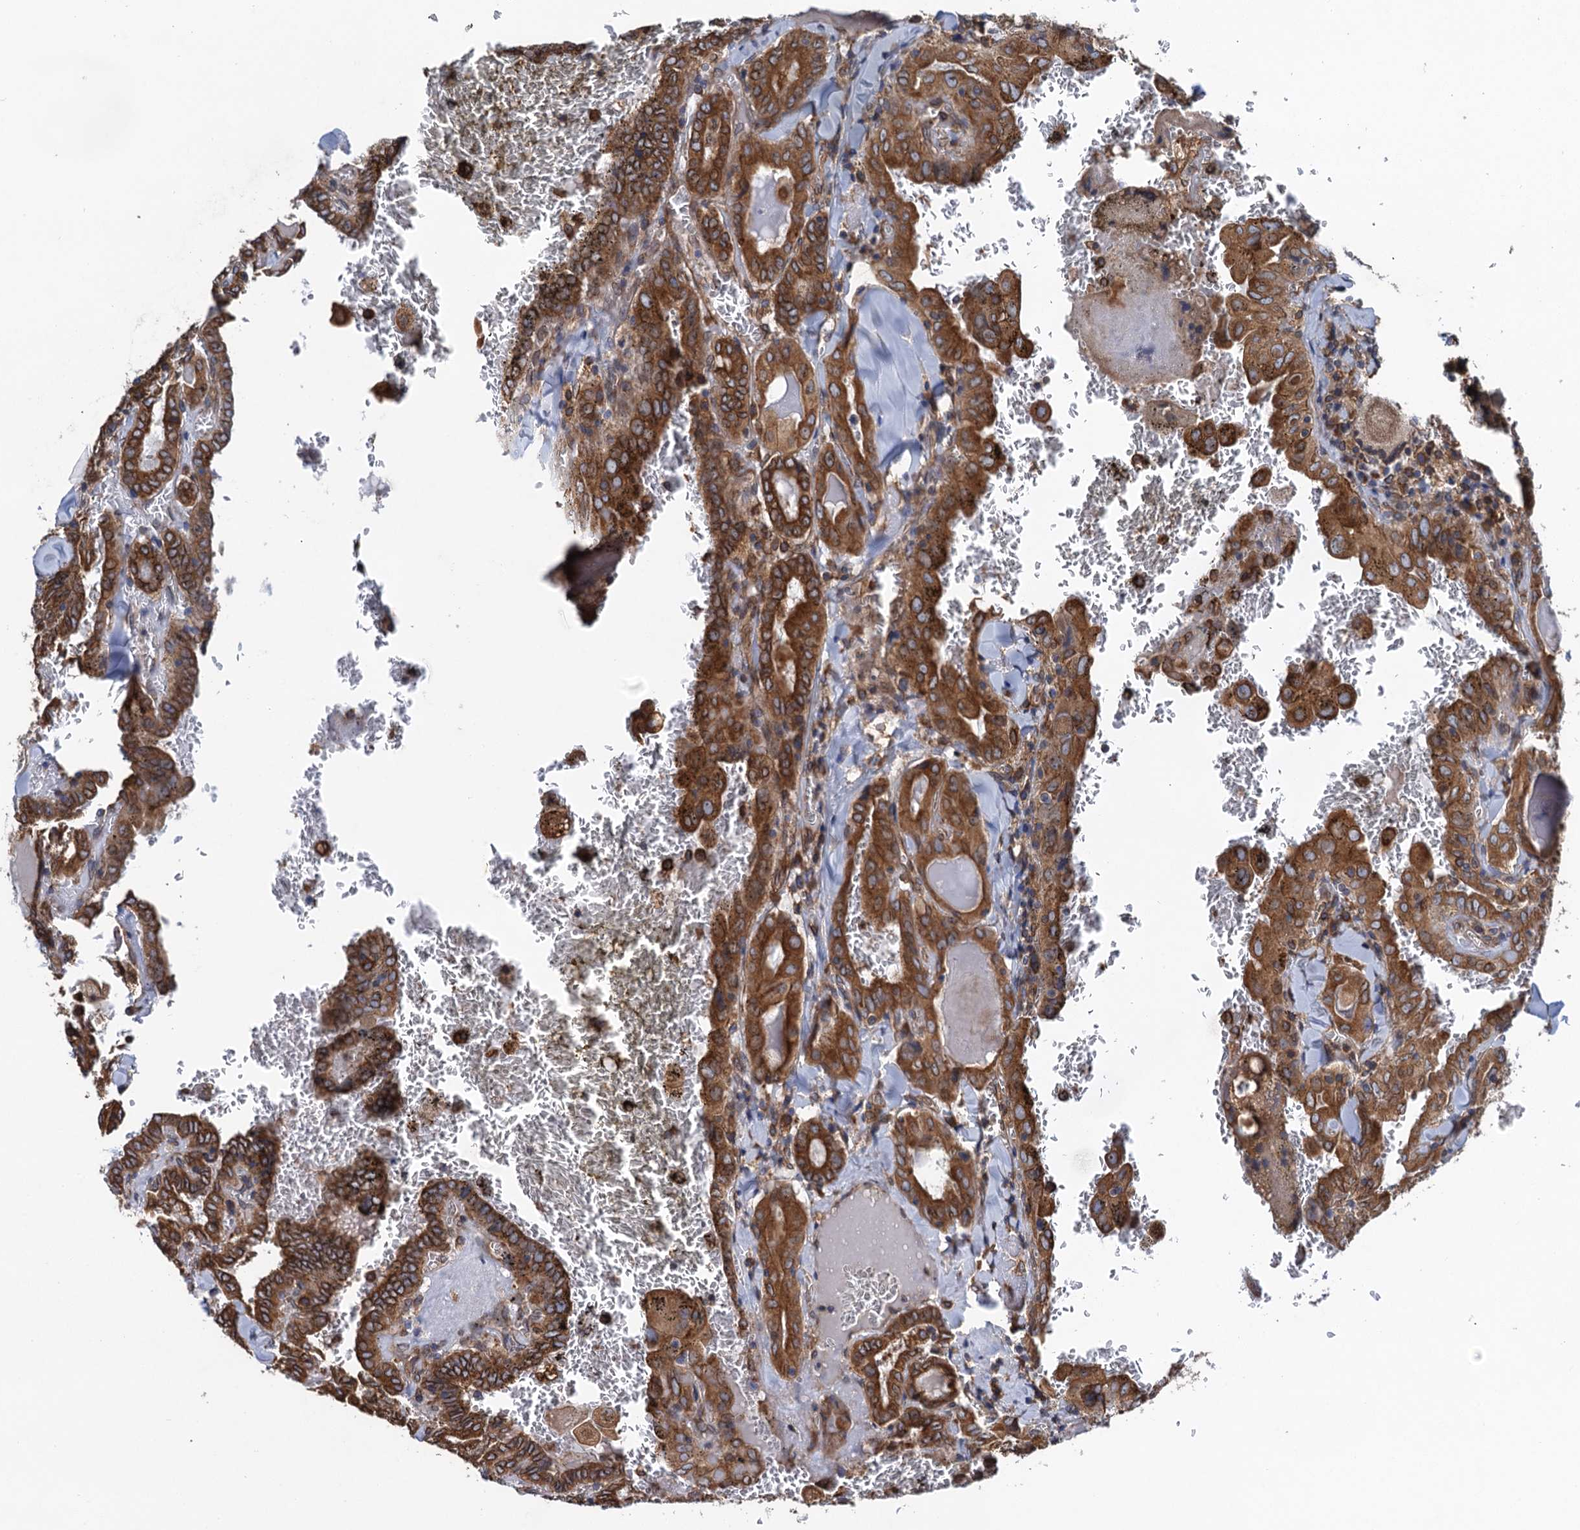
{"staining": {"intensity": "strong", "quantity": ">75%", "location": "cytoplasmic/membranous"}, "tissue": "thyroid cancer", "cell_type": "Tumor cells", "image_type": "cancer", "snomed": [{"axis": "morphology", "description": "Papillary adenocarcinoma, NOS"}, {"axis": "topography", "description": "Thyroid gland"}], "caption": "Human thyroid cancer stained for a protein (brown) demonstrates strong cytoplasmic/membranous positive positivity in about >75% of tumor cells.", "gene": "ARMC5", "patient": {"sex": "female", "age": 72}}